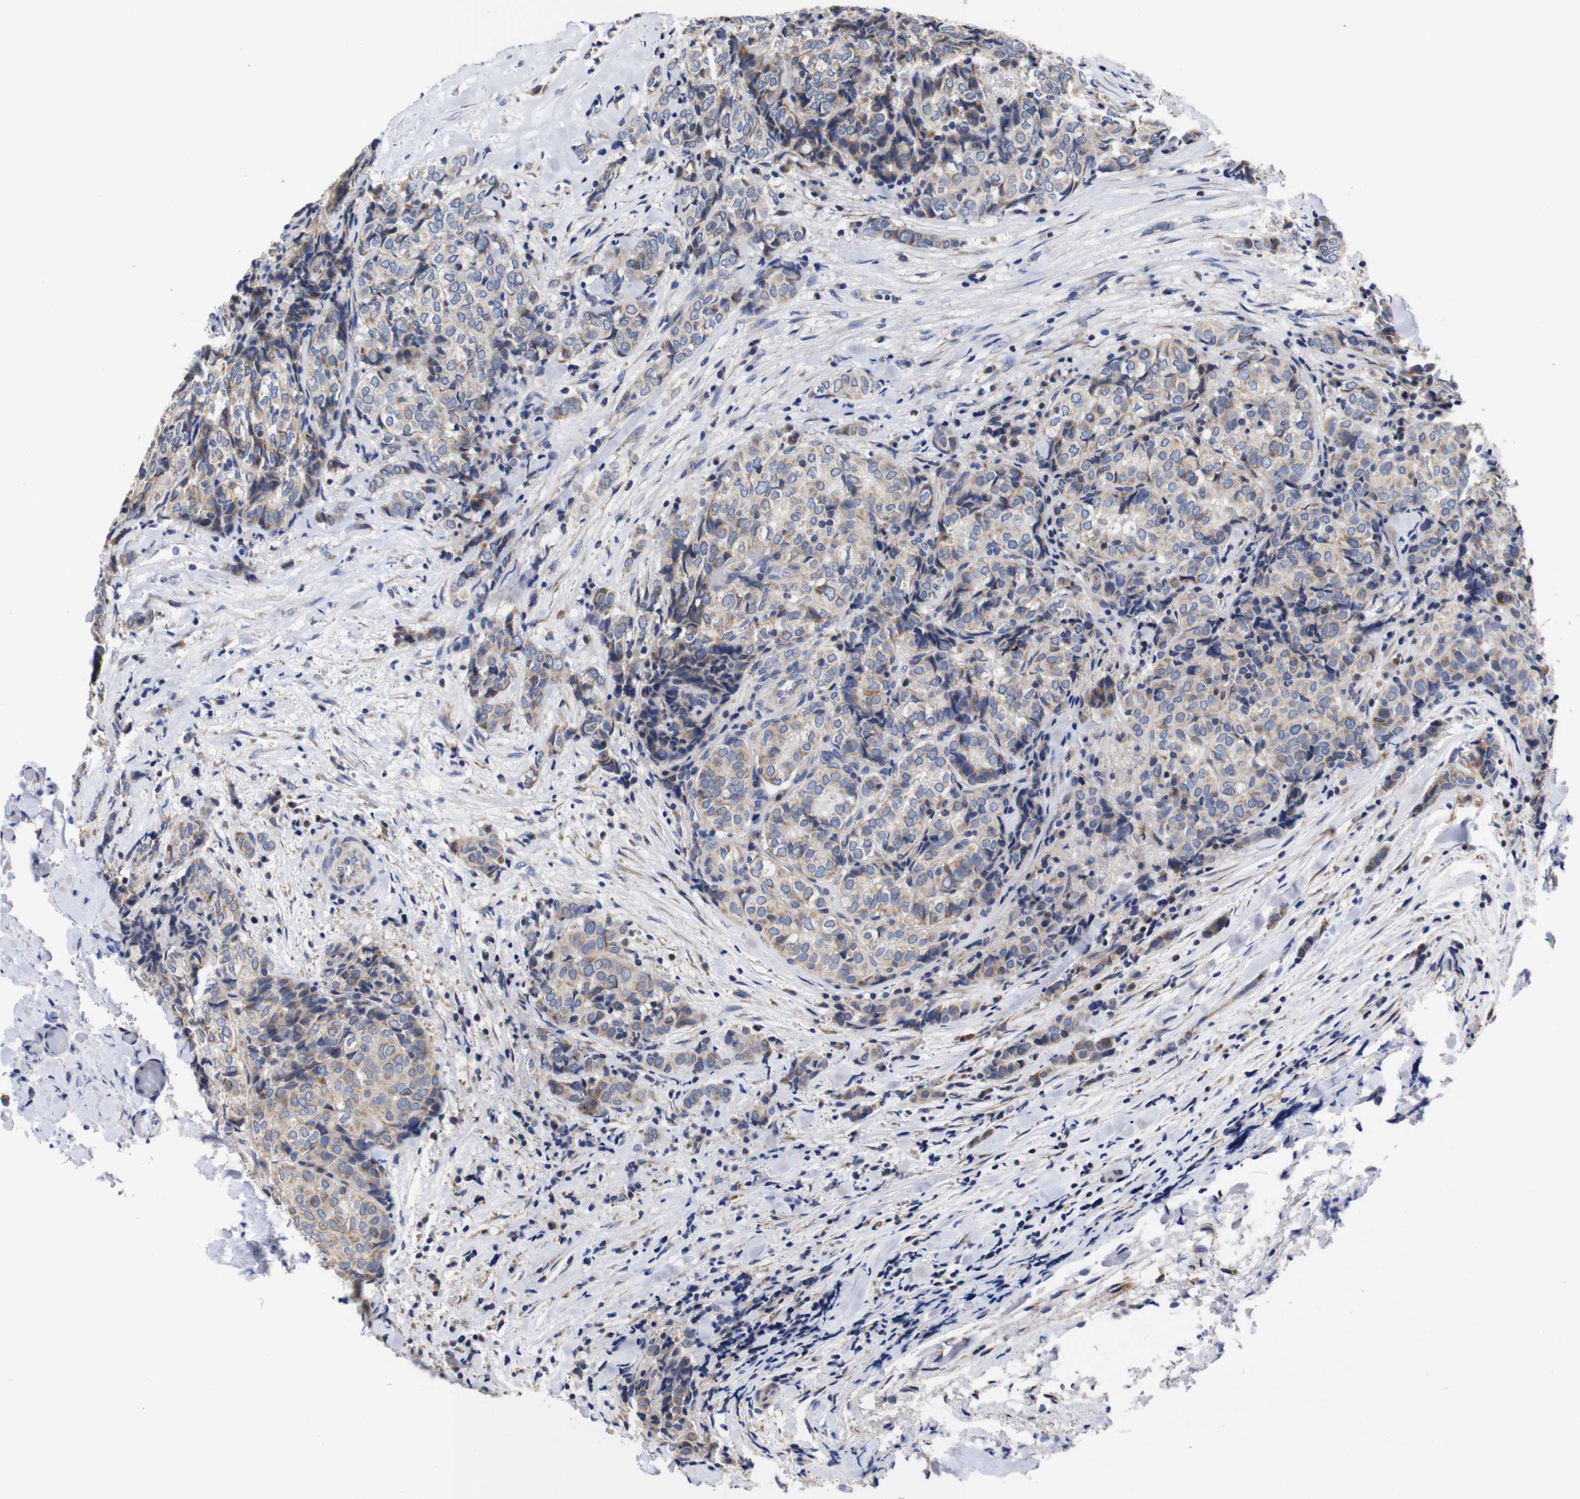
{"staining": {"intensity": "weak", "quantity": "25%-75%", "location": "cytoplasmic/membranous"}, "tissue": "thyroid cancer", "cell_type": "Tumor cells", "image_type": "cancer", "snomed": [{"axis": "morphology", "description": "Normal tissue, NOS"}, {"axis": "morphology", "description": "Papillary adenocarcinoma, NOS"}, {"axis": "topography", "description": "Thyroid gland"}], "caption": "Immunohistochemistry (IHC) image of neoplastic tissue: human thyroid cancer (papillary adenocarcinoma) stained using immunohistochemistry displays low levels of weak protein expression localized specifically in the cytoplasmic/membranous of tumor cells, appearing as a cytoplasmic/membranous brown color.", "gene": "OPN3", "patient": {"sex": "female", "age": 30}}